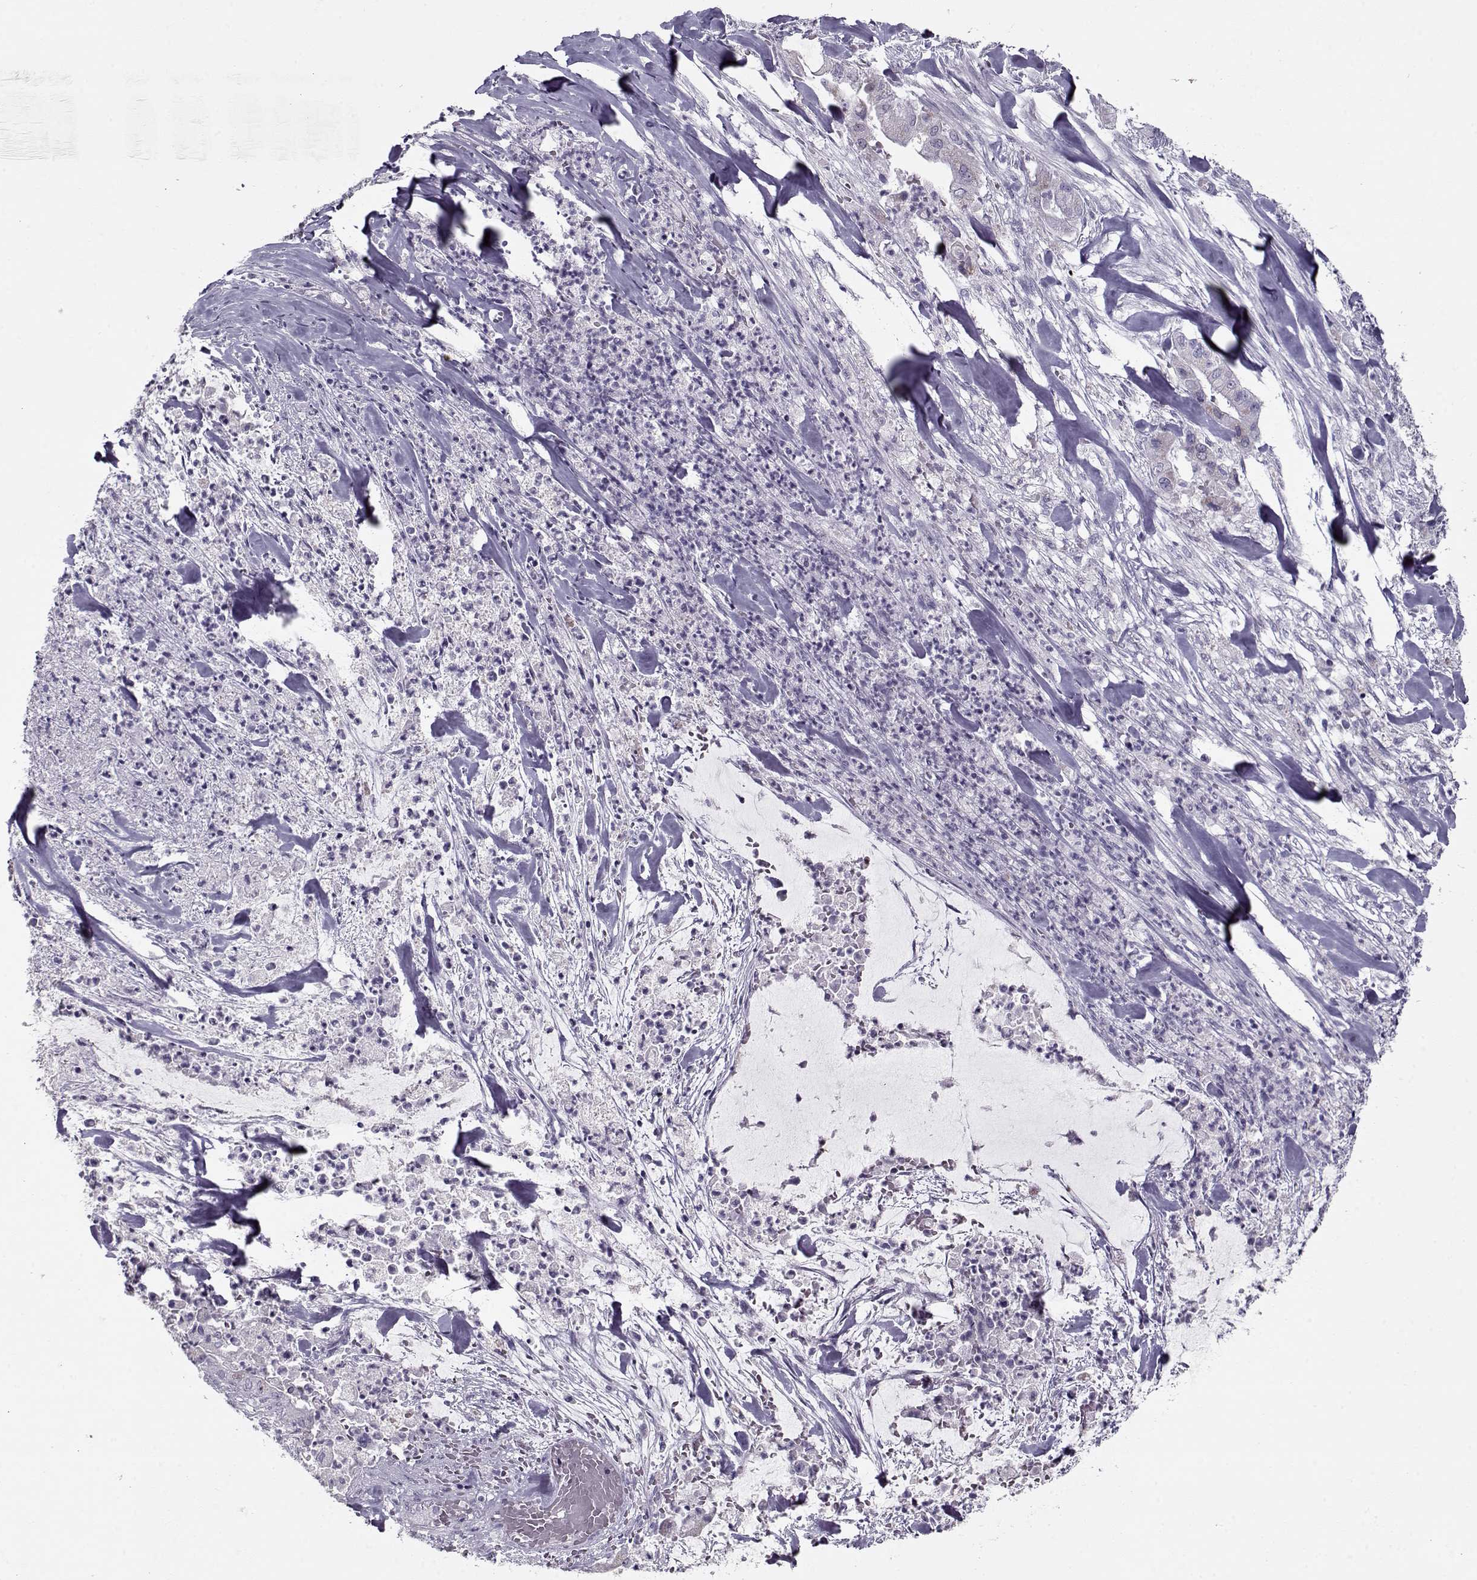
{"staining": {"intensity": "negative", "quantity": "none", "location": "none"}, "tissue": "pancreatic cancer", "cell_type": "Tumor cells", "image_type": "cancer", "snomed": [{"axis": "morphology", "description": "Normal tissue, NOS"}, {"axis": "morphology", "description": "Inflammation, NOS"}, {"axis": "morphology", "description": "Adenocarcinoma, NOS"}, {"axis": "topography", "description": "Pancreas"}], "caption": "Immunohistochemistry (IHC) photomicrograph of neoplastic tissue: pancreatic cancer stained with DAB (3,3'-diaminobenzidine) demonstrates no significant protein positivity in tumor cells. (DAB (3,3'-diaminobenzidine) immunohistochemistry (IHC), high magnification).", "gene": "PP2D1", "patient": {"sex": "male", "age": 57}}